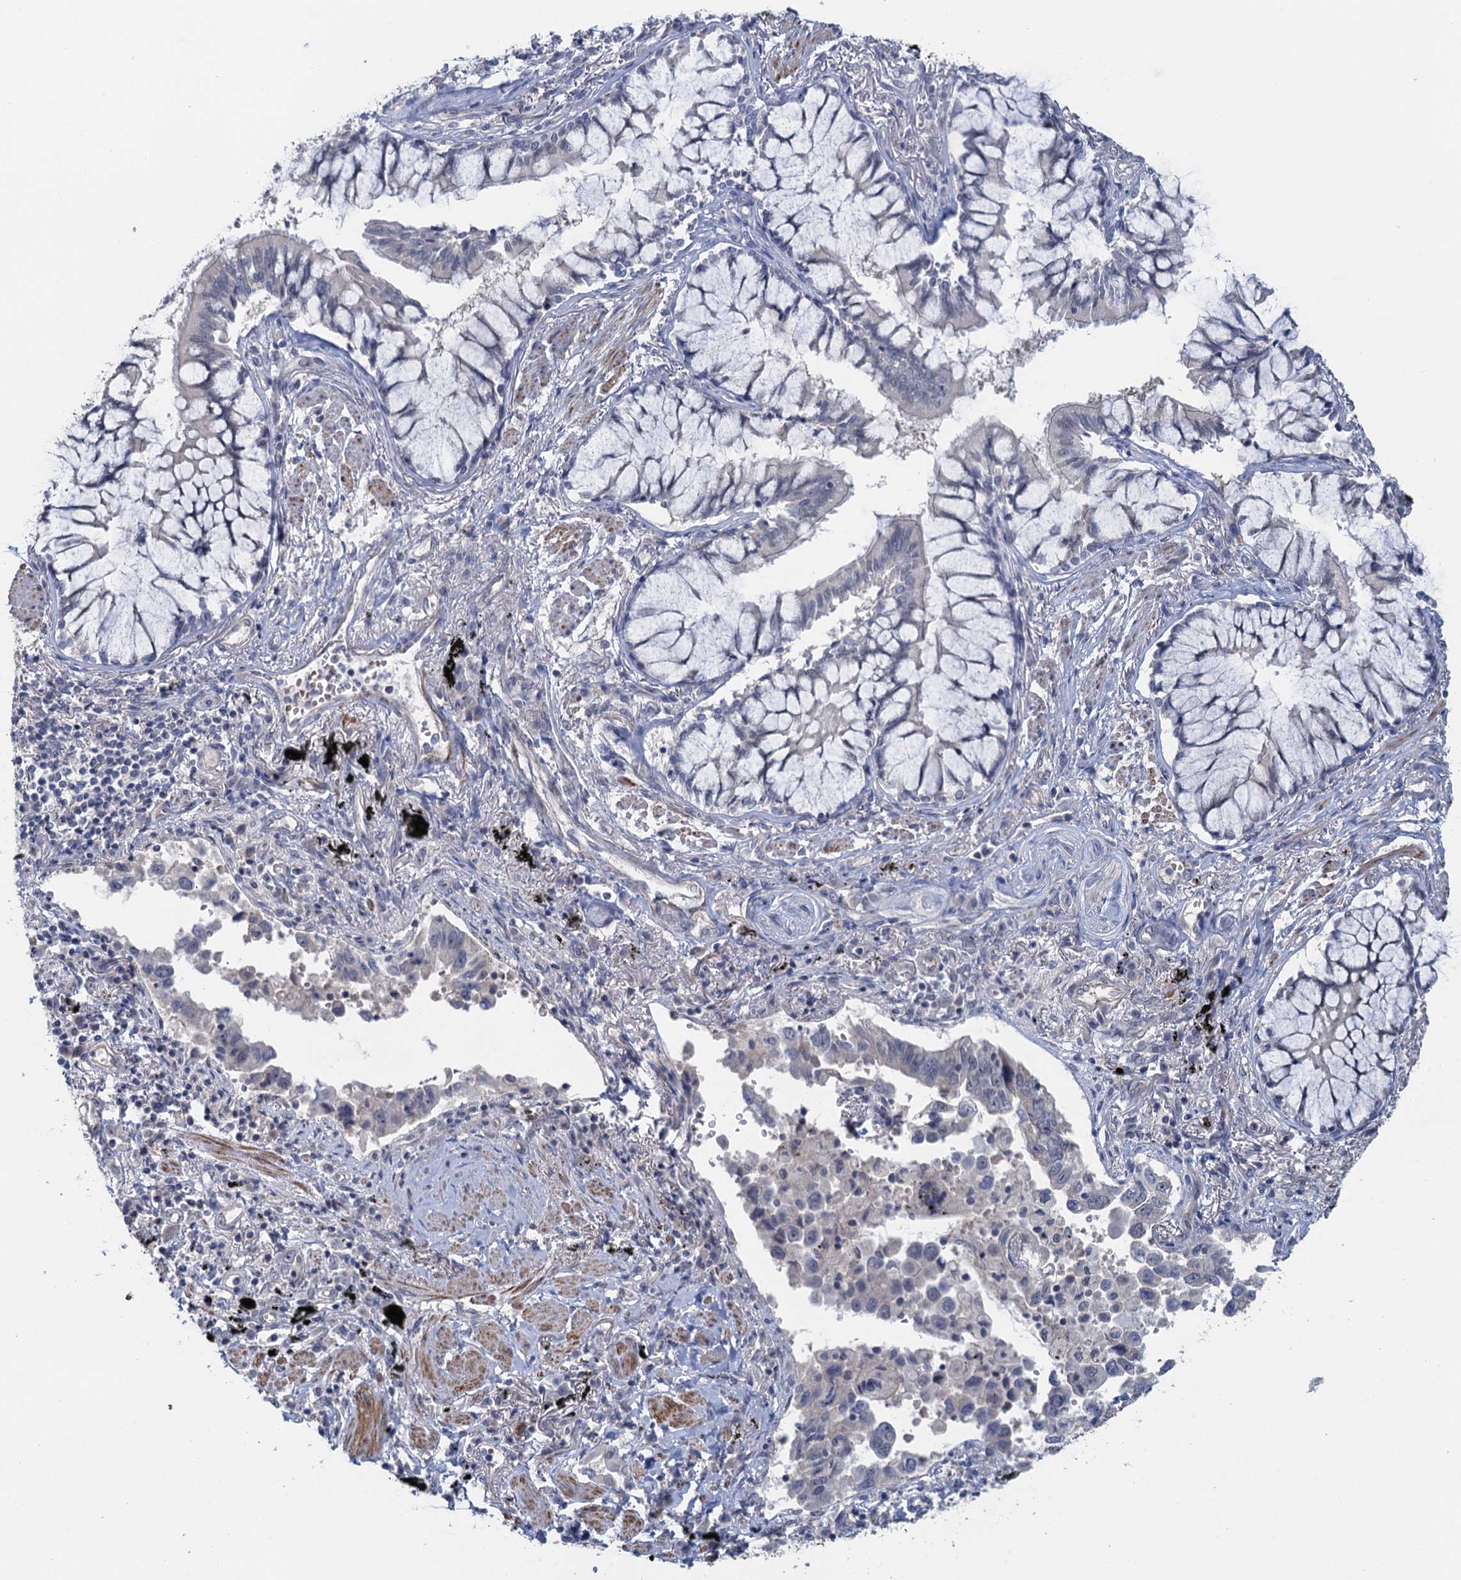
{"staining": {"intensity": "negative", "quantity": "none", "location": "none"}, "tissue": "lung cancer", "cell_type": "Tumor cells", "image_type": "cancer", "snomed": [{"axis": "morphology", "description": "Adenocarcinoma, NOS"}, {"axis": "topography", "description": "Lung"}], "caption": "A photomicrograph of human lung cancer (adenocarcinoma) is negative for staining in tumor cells.", "gene": "MYO16", "patient": {"sex": "male", "age": 67}}